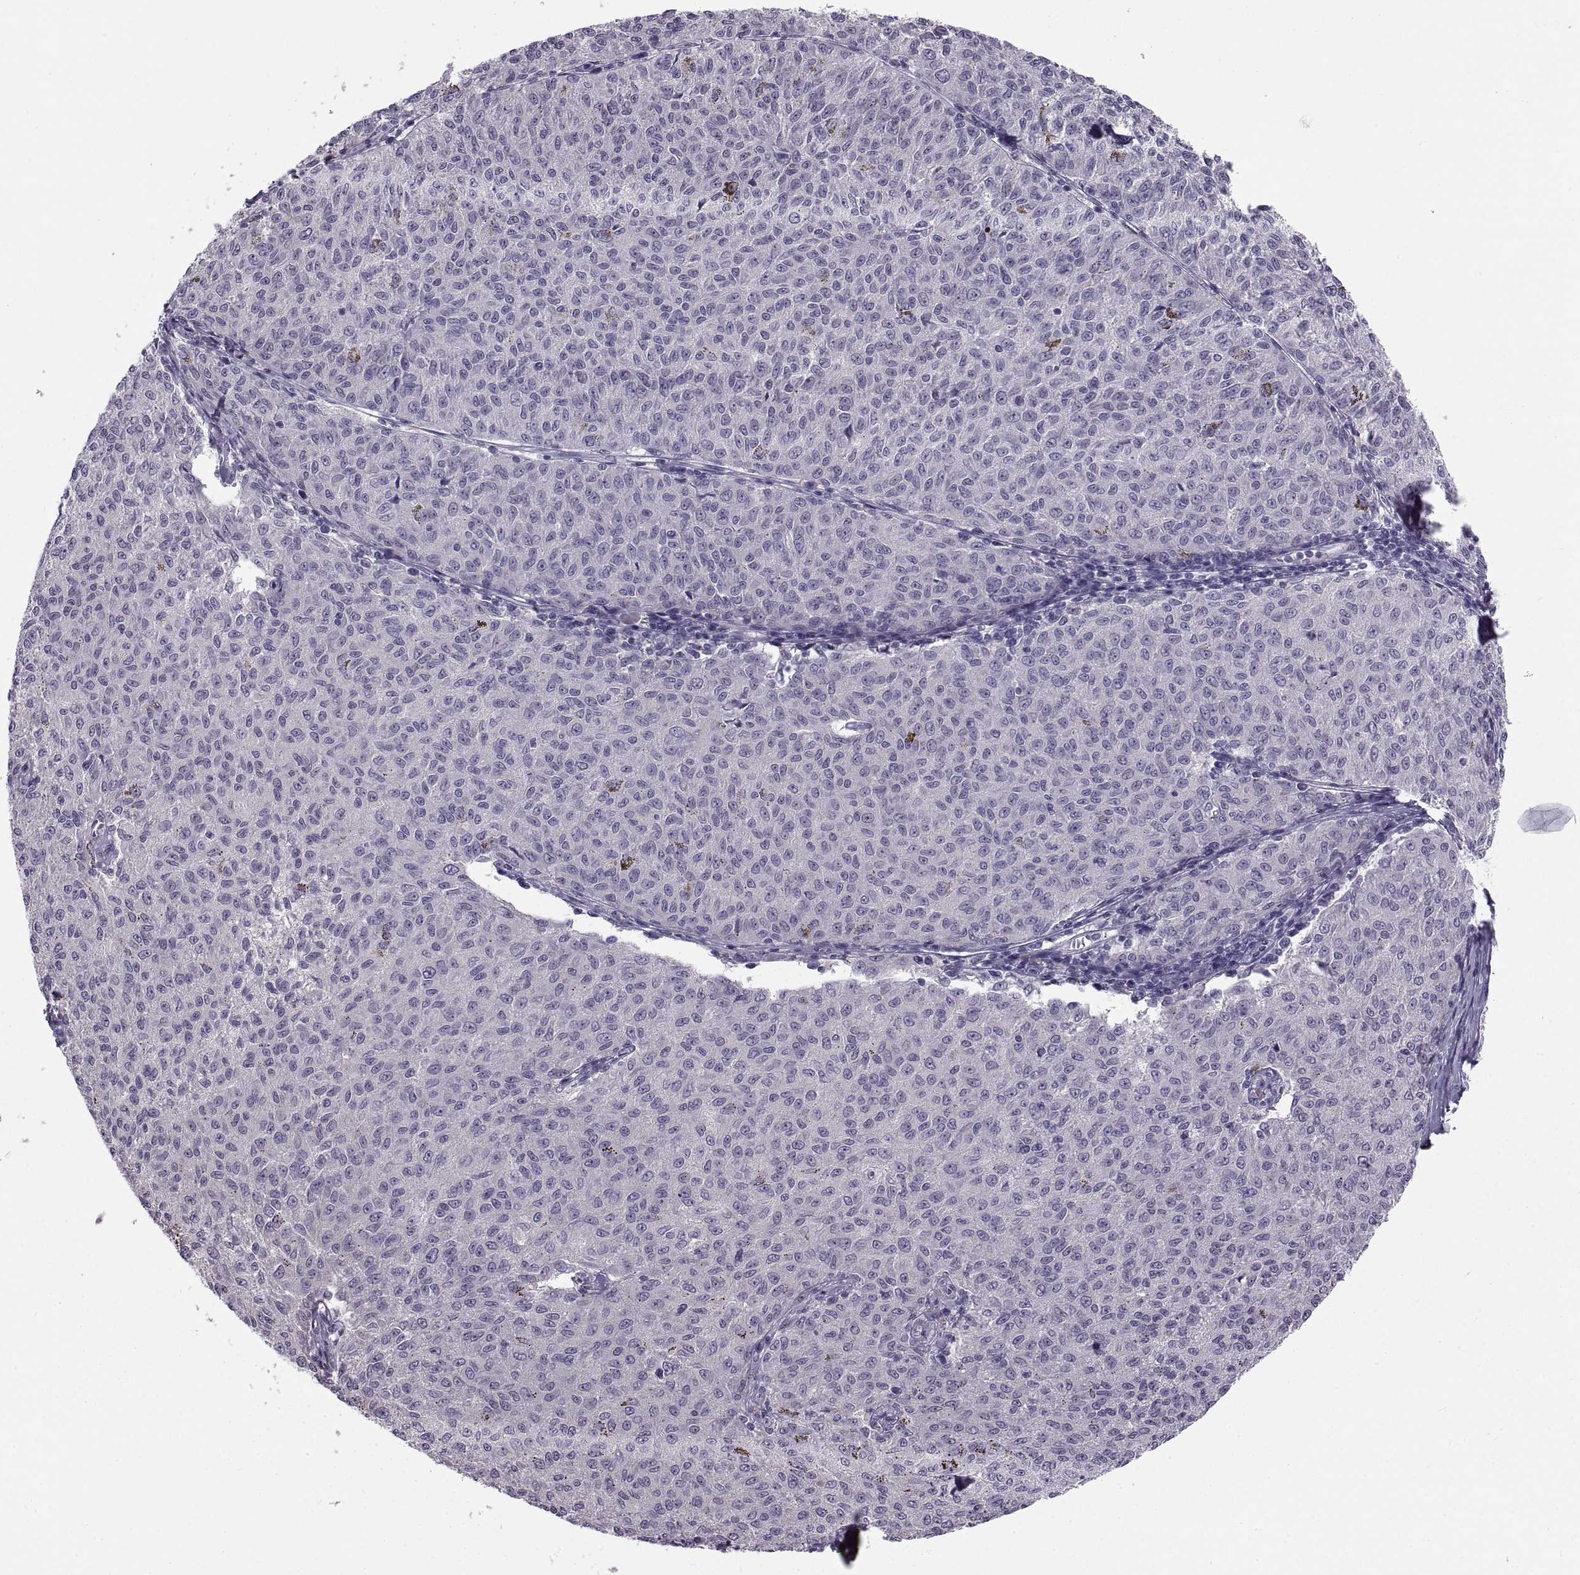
{"staining": {"intensity": "negative", "quantity": "none", "location": "none"}, "tissue": "melanoma", "cell_type": "Tumor cells", "image_type": "cancer", "snomed": [{"axis": "morphology", "description": "Malignant melanoma, NOS"}, {"axis": "topography", "description": "Skin"}], "caption": "Immunohistochemistry image of human malignant melanoma stained for a protein (brown), which reveals no staining in tumor cells. (Immunohistochemistry (ihc), brightfield microscopy, high magnification).", "gene": "BSPH1", "patient": {"sex": "female", "age": 72}}